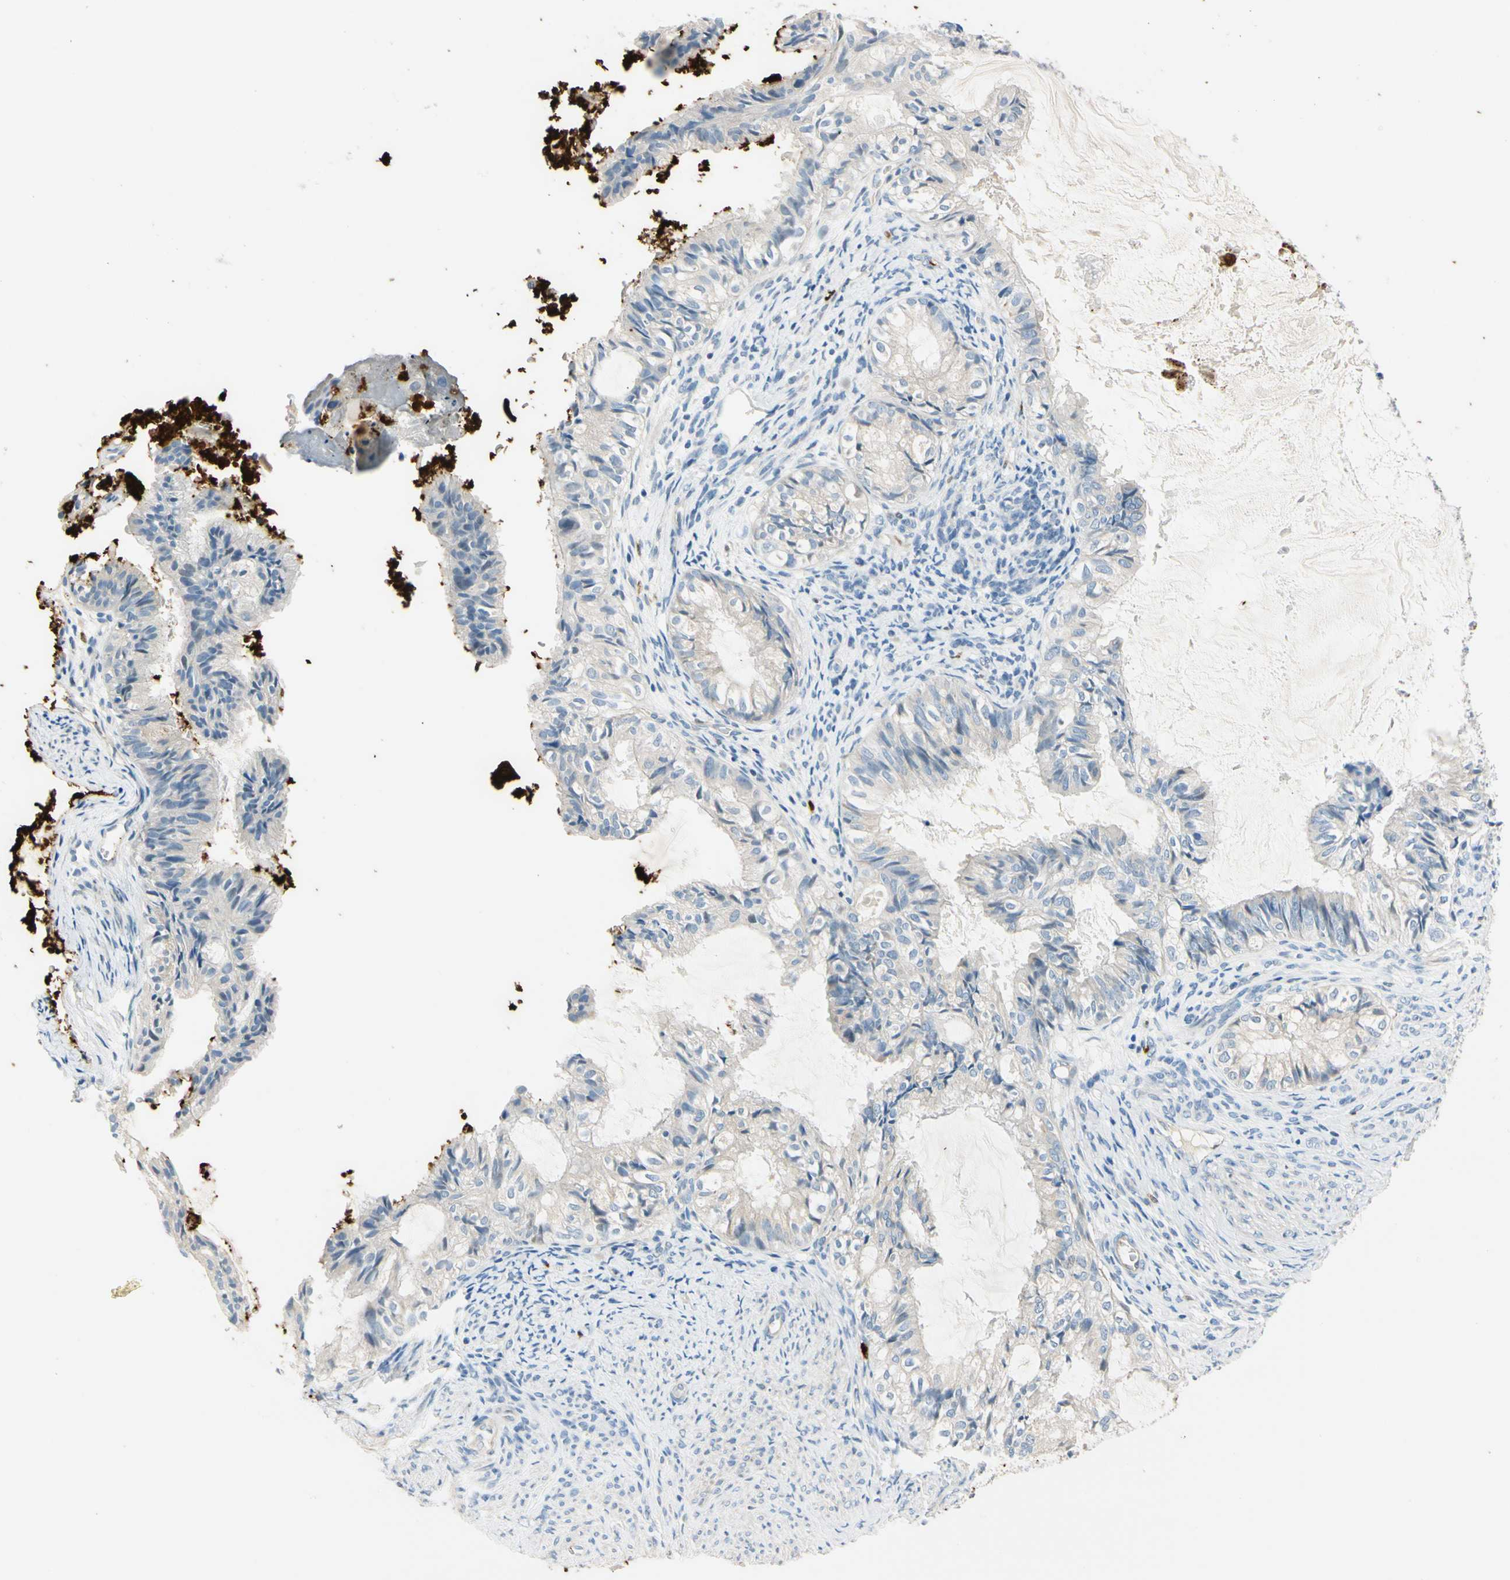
{"staining": {"intensity": "negative", "quantity": "none", "location": "none"}, "tissue": "cervical cancer", "cell_type": "Tumor cells", "image_type": "cancer", "snomed": [{"axis": "morphology", "description": "Normal tissue, NOS"}, {"axis": "morphology", "description": "Adenocarcinoma, NOS"}, {"axis": "topography", "description": "Cervix"}, {"axis": "topography", "description": "Endometrium"}], "caption": "Tumor cells show no significant staining in cervical cancer.", "gene": "TRAF5", "patient": {"sex": "female", "age": 86}}